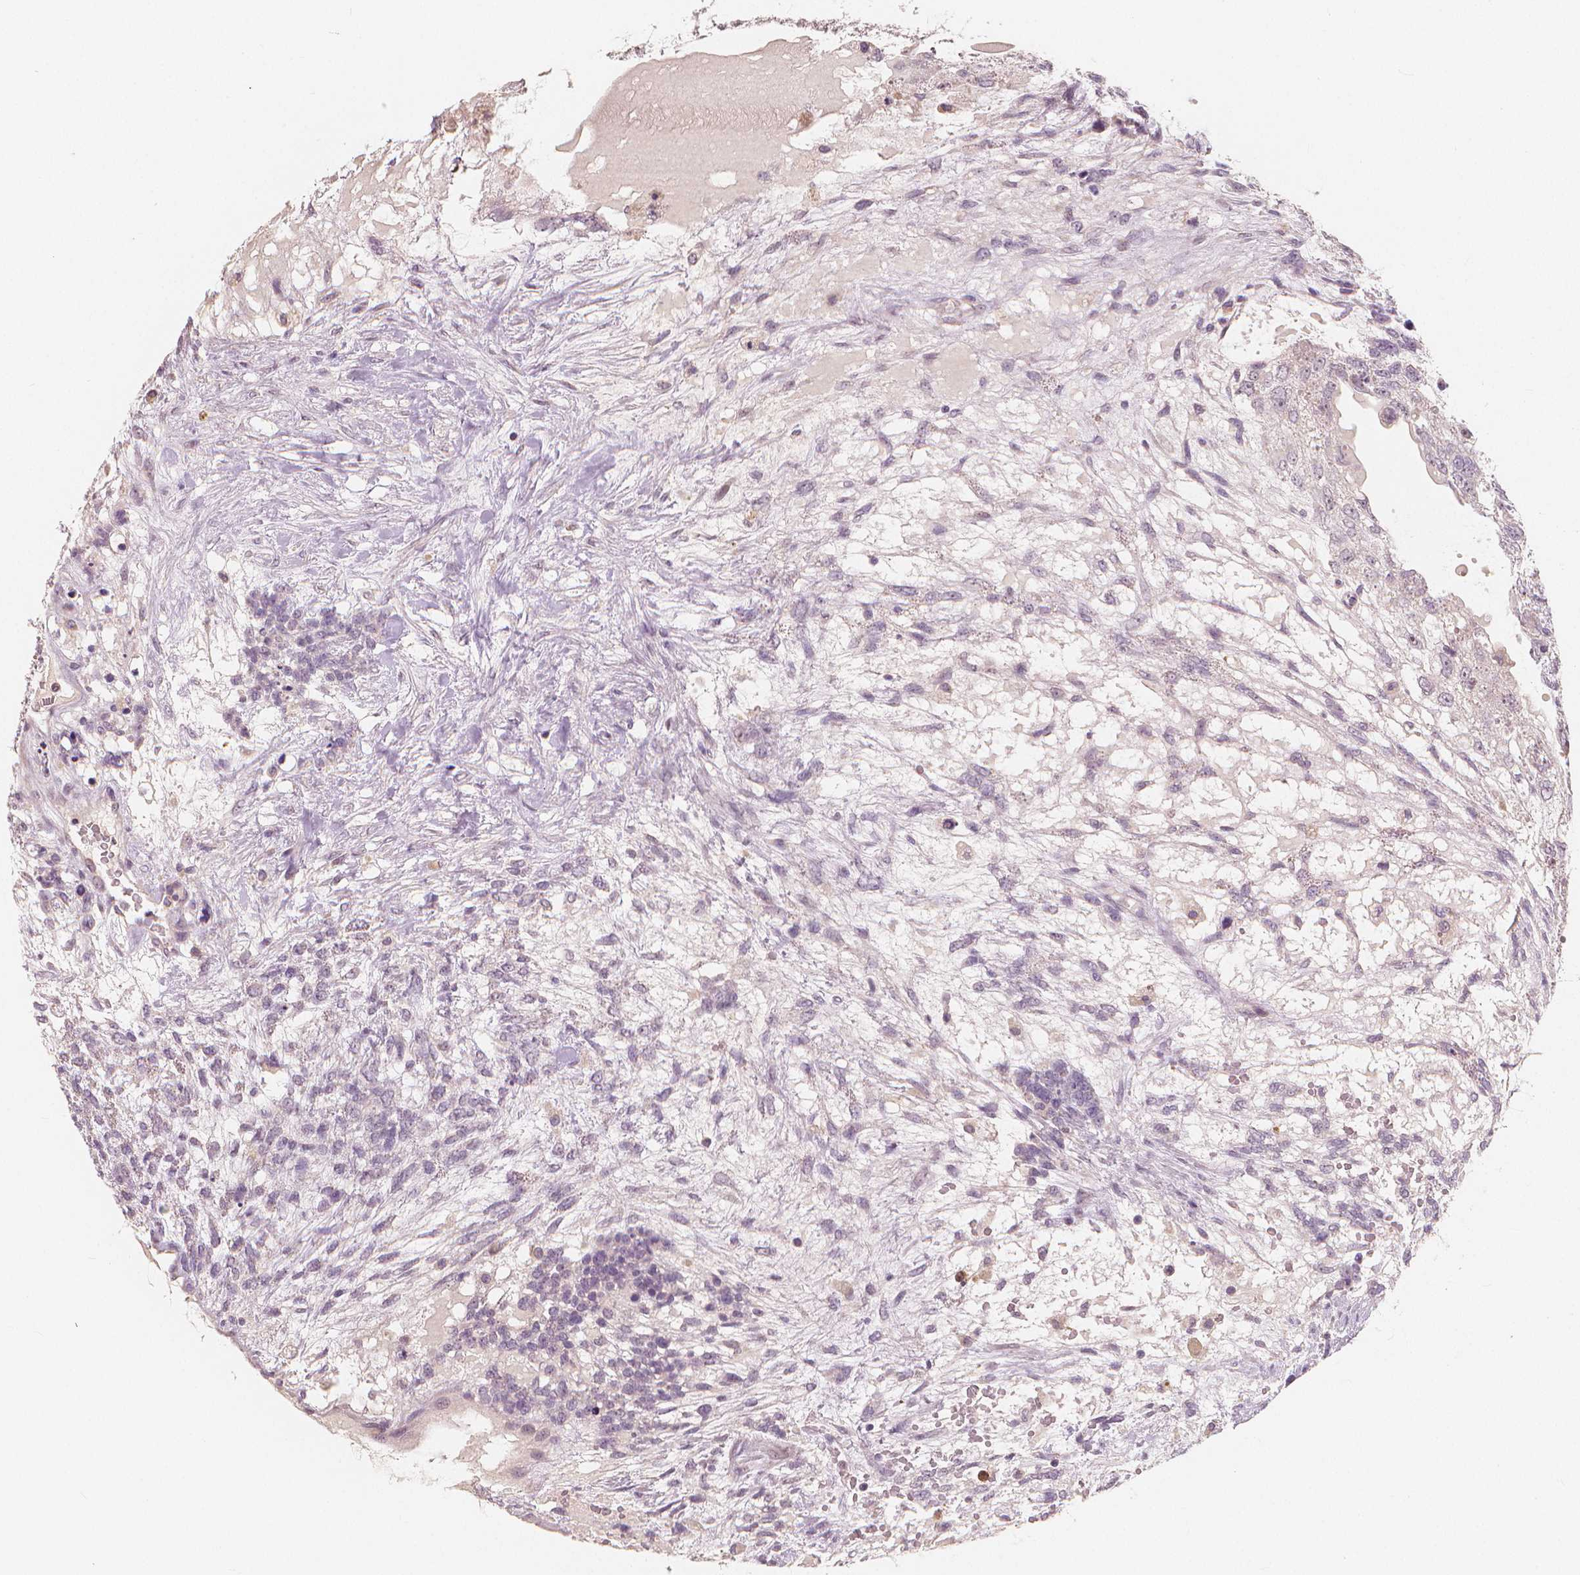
{"staining": {"intensity": "negative", "quantity": "none", "location": "none"}, "tissue": "testis cancer", "cell_type": "Tumor cells", "image_type": "cancer", "snomed": [{"axis": "morphology", "description": "Carcinoma, Embryonal, NOS"}, {"axis": "topography", "description": "Testis"}], "caption": "Immunohistochemical staining of human testis cancer reveals no significant staining in tumor cells.", "gene": "RNASE7", "patient": {"sex": "male", "age": 23}}